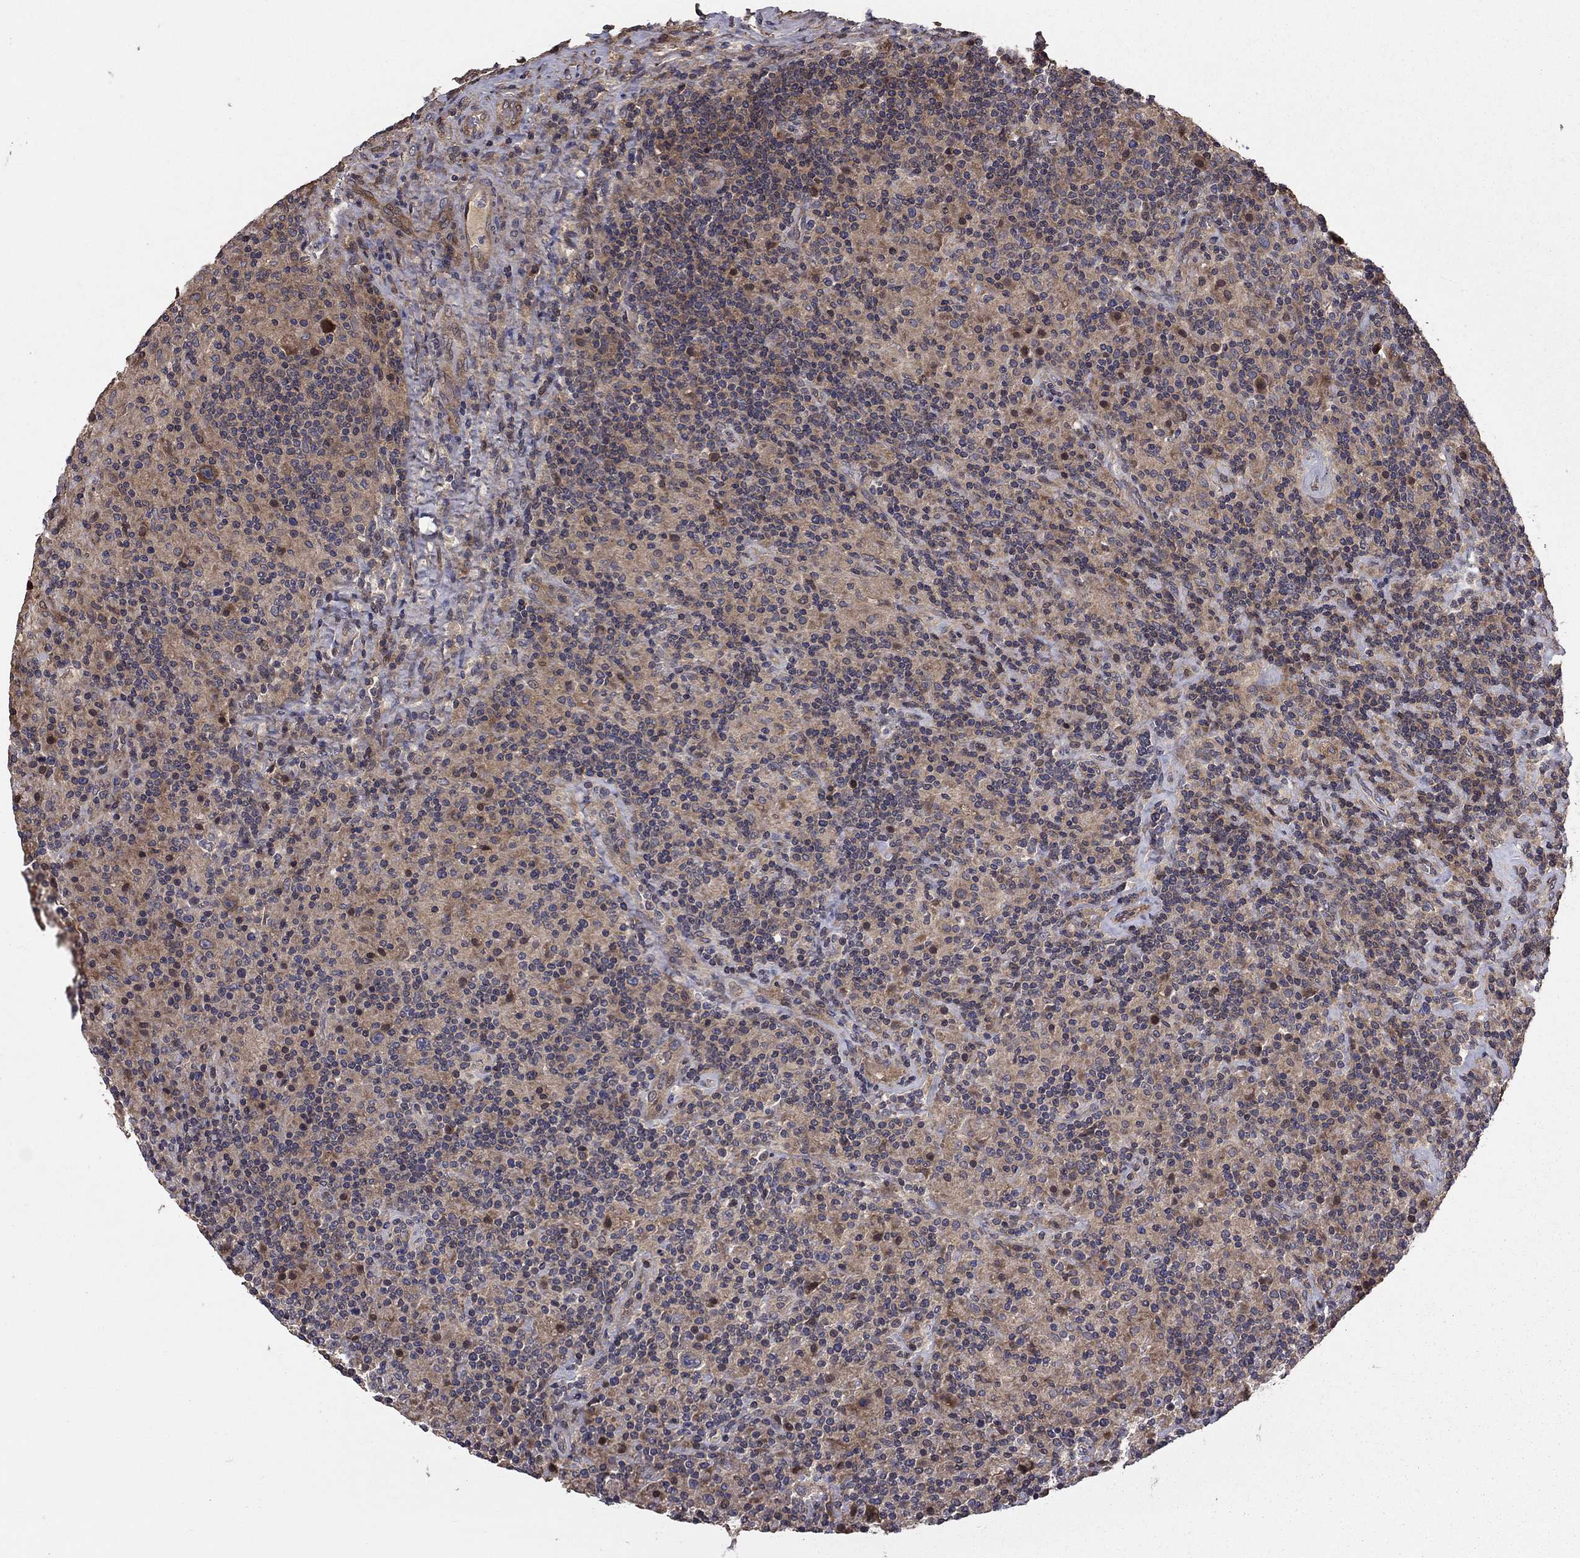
{"staining": {"intensity": "weak", "quantity": "<25%", "location": "cytoplasmic/membranous"}, "tissue": "lymphoma", "cell_type": "Tumor cells", "image_type": "cancer", "snomed": [{"axis": "morphology", "description": "Hodgkin's disease, NOS"}, {"axis": "topography", "description": "Lymph node"}], "caption": "Histopathology image shows no significant protein staining in tumor cells of lymphoma. Brightfield microscopy of IHC stained with DAB (brown) and hematoxylin (blue), captured at high magnification.", "gene": "BABAM2", "patient": {"sex": "male", "age": 70}}